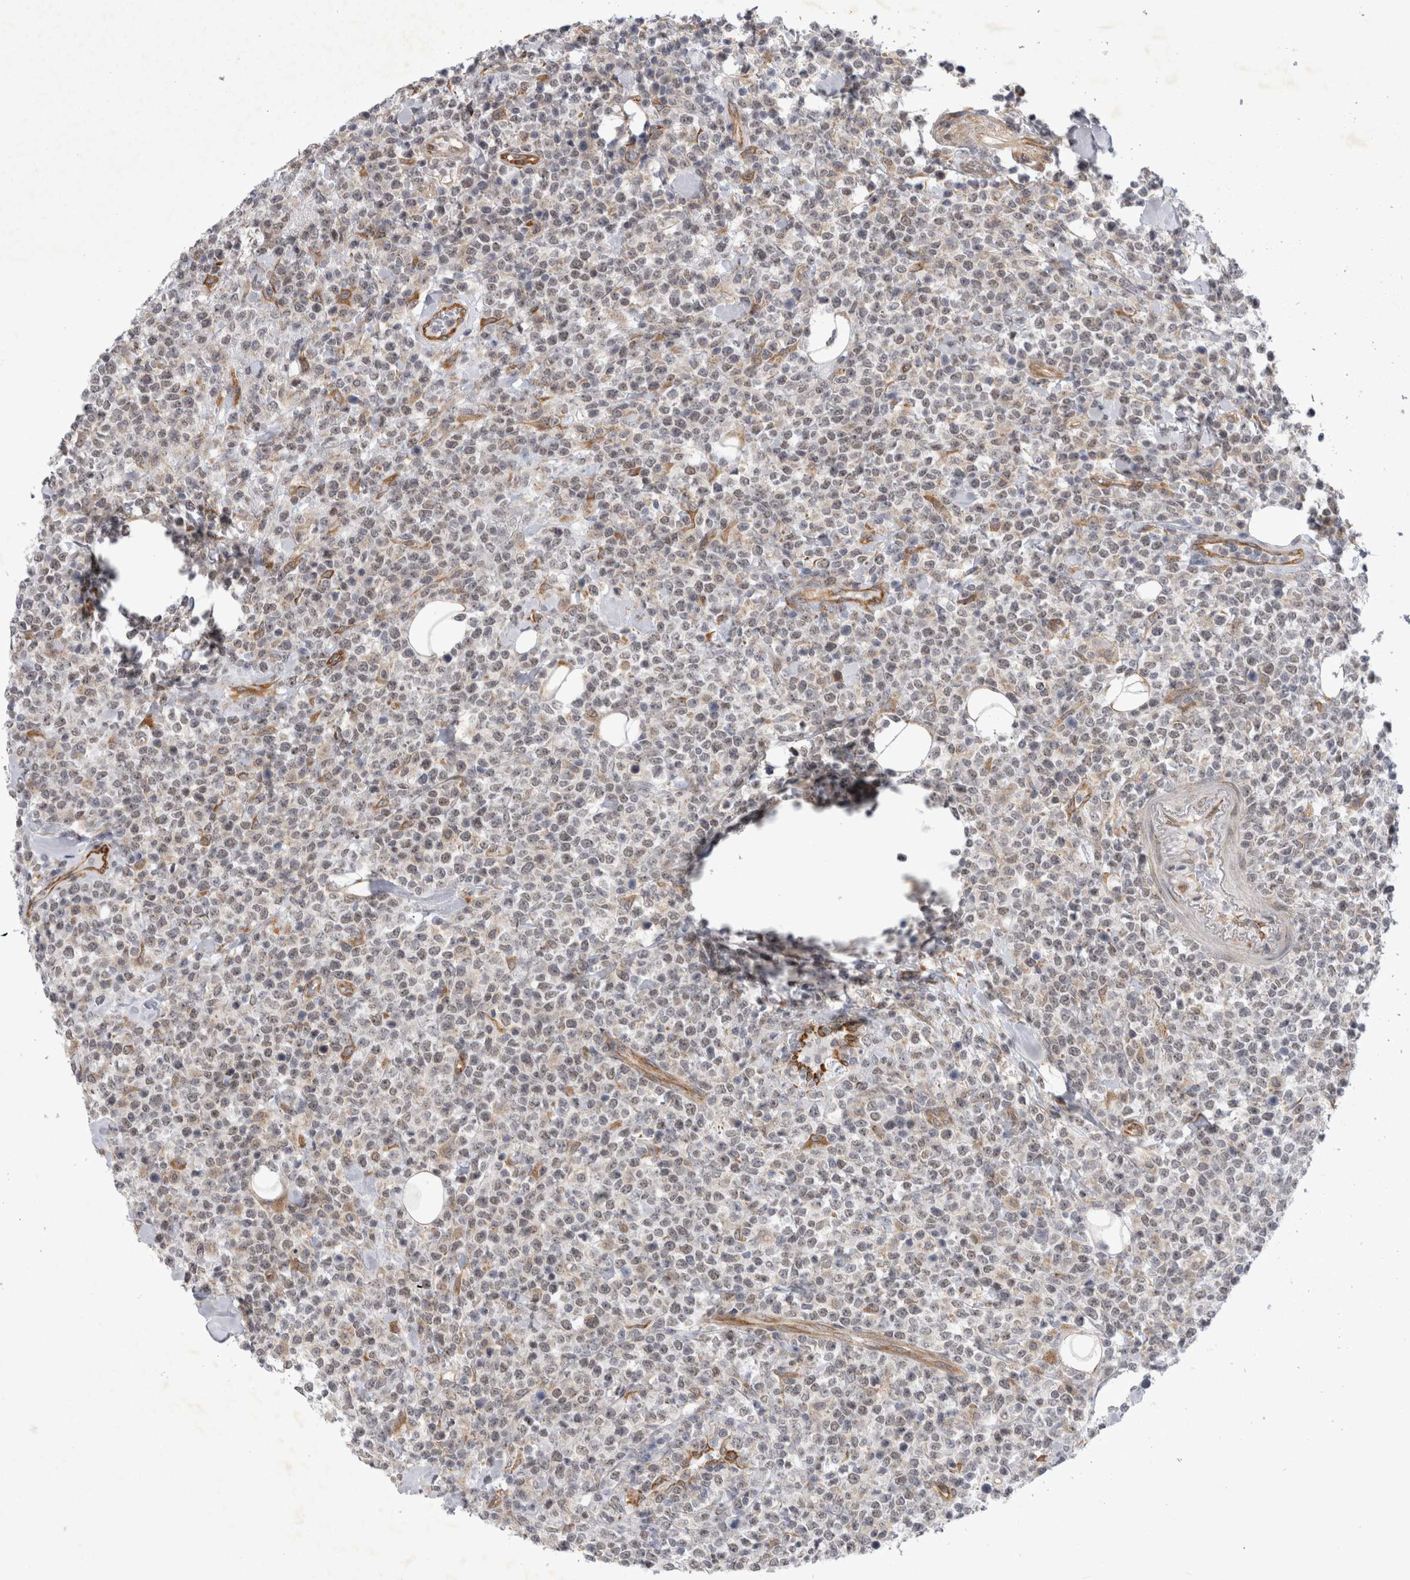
{"staining": {"intensity": "weak", "quantity": "<25%", "location": "nuclear"}, "tissue": "lymphoma", "cell_type": "Tumor cells", "image_type": "cancer", "snomed": [{"axis": "morphology", "description": "Malignant lymphoma, non-Hodgkin's type, High grade"}, {"axis": "topography", "description": "Colon"}], "caption": "Immunohistochemistry (IHC) micrograph of human lymphoma stained for a protein (brown), which reveals no staining in tumor cells.", "gene": "PARP11", "patient": {"sex": "female", "age": 53}}